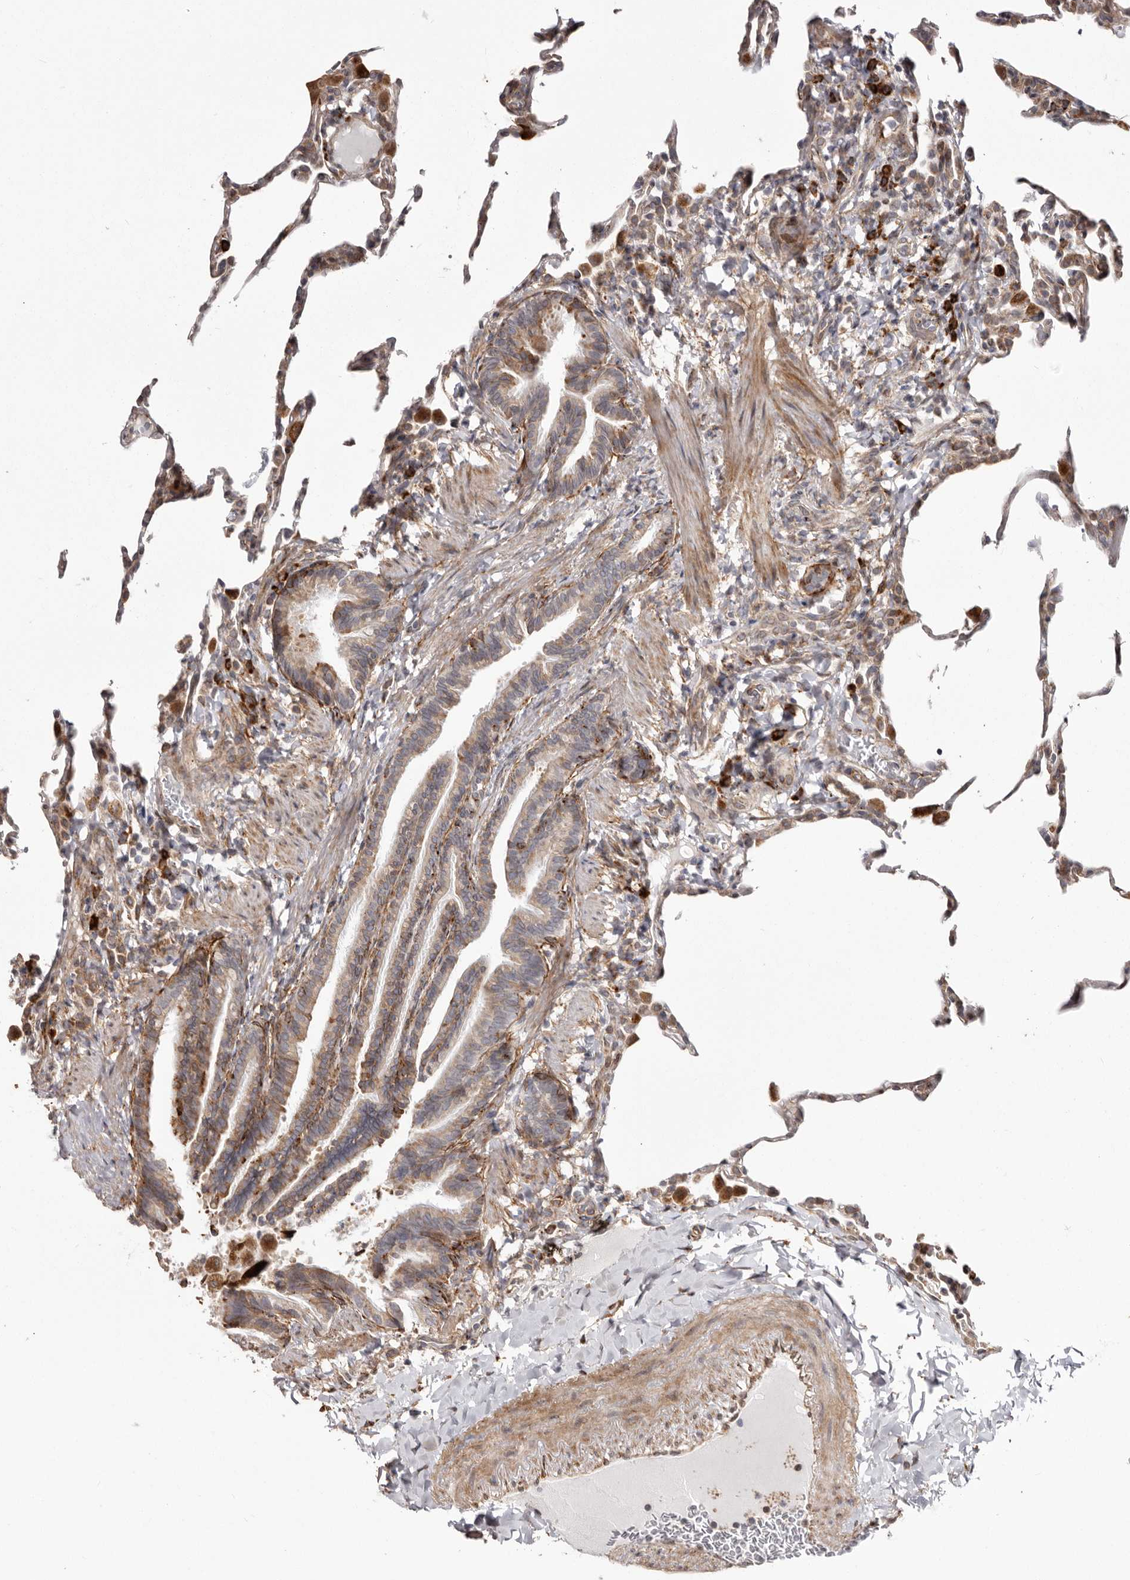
{"staining": {"intensity": "weak", "quantity": "25%-75%", "location": "cytoplasmic/membranous"}, "tissue": "lung", "cell_type": "Alveolar cells", "image_type": "normal", "snomed": [{"axis": "morphology", "description": "Normal tissue, NOS"}, {"axis": "topography", "description": "Lung"}], "caption": "A high-resolution histopathology image shows immunohistochemistry staining of normal lung, which displays weak cytoplasmic/membranous positivity in about 25%-75% of alveolar cells. The staining is performed using DAB (3,3'-diaminobenzidine) brown chromogen to label protein expression. The nuclei are counter-stained blue using hematoxylin.", "gene": "NUP43", "patient": {"sex": "male", "age": 20}}